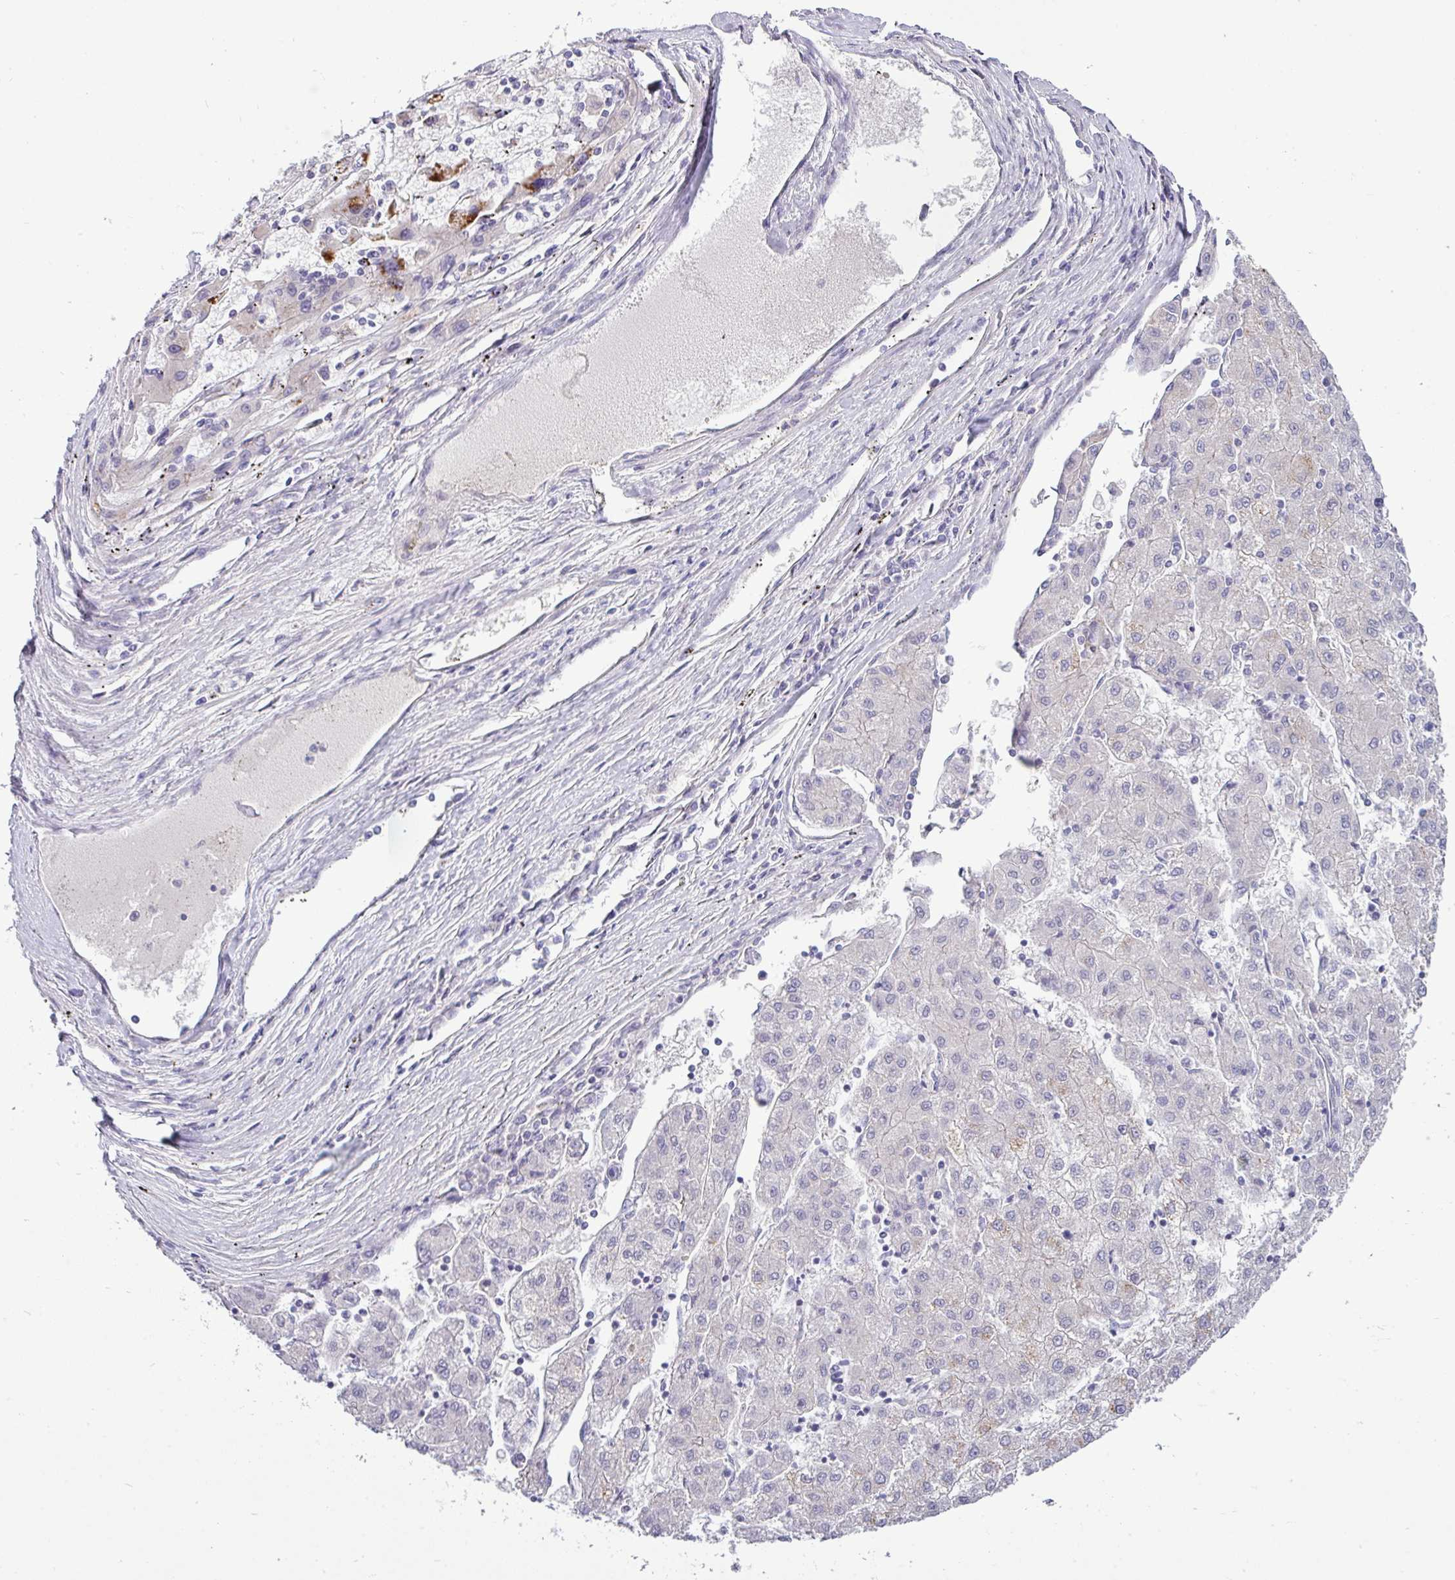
{"staining": {"intensity": "negative", "quantity": "none", "location": "none"}, "tissue": "liver cancer", "cell_type": "Tumor cells", "image_type": "cancer", "snomed": [{"axis": "morphology", "description": "Carcinoma, Hepatocellular, NOS"}, {"axis": "topography", "description": "Liver"}], "caption": "Tumor cells show no significant expression in liver hepatocellular carcinoma.", "gene": "ACAP3", "patient": {"sex": "male", "age": 72}}